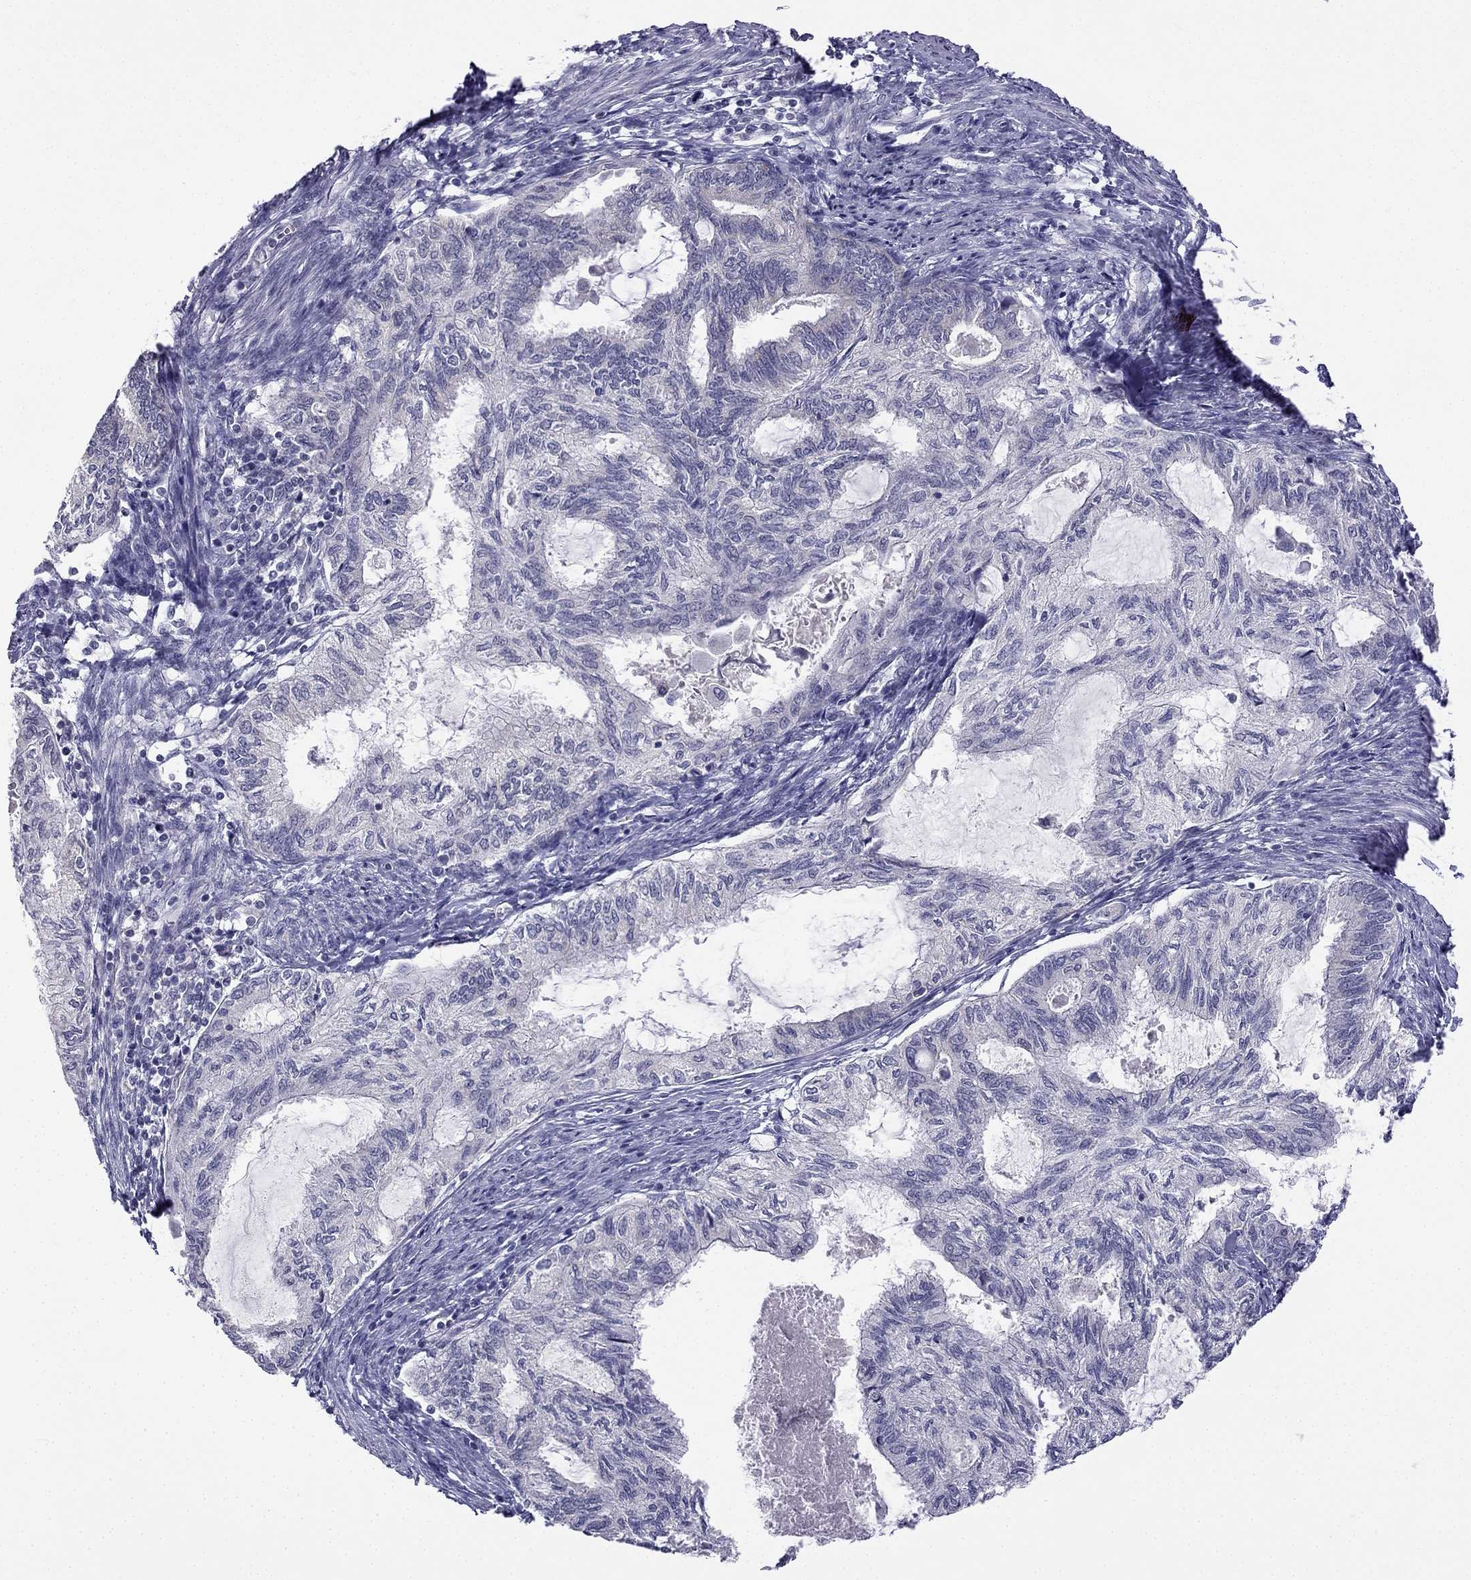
{"staining": {"intensity": "negative", "quantity": "none", "location": "none"}, "tissue": "endometrial cancer", "cell_type": "Tumor cells", "image_type": "cancer", "snomed": [{"axis": "morphology", "description": "Adenocarcinoma, NOS"}, {"axis": "topography", "description": "Endometrium"}], "caption": "Immunohistochemical staining of endometrial adenocarcinoma demonstrates no significant positivity in tumor cells.", "gene": "C5orf49", "patient": {"sex": "female", "age": 86}}